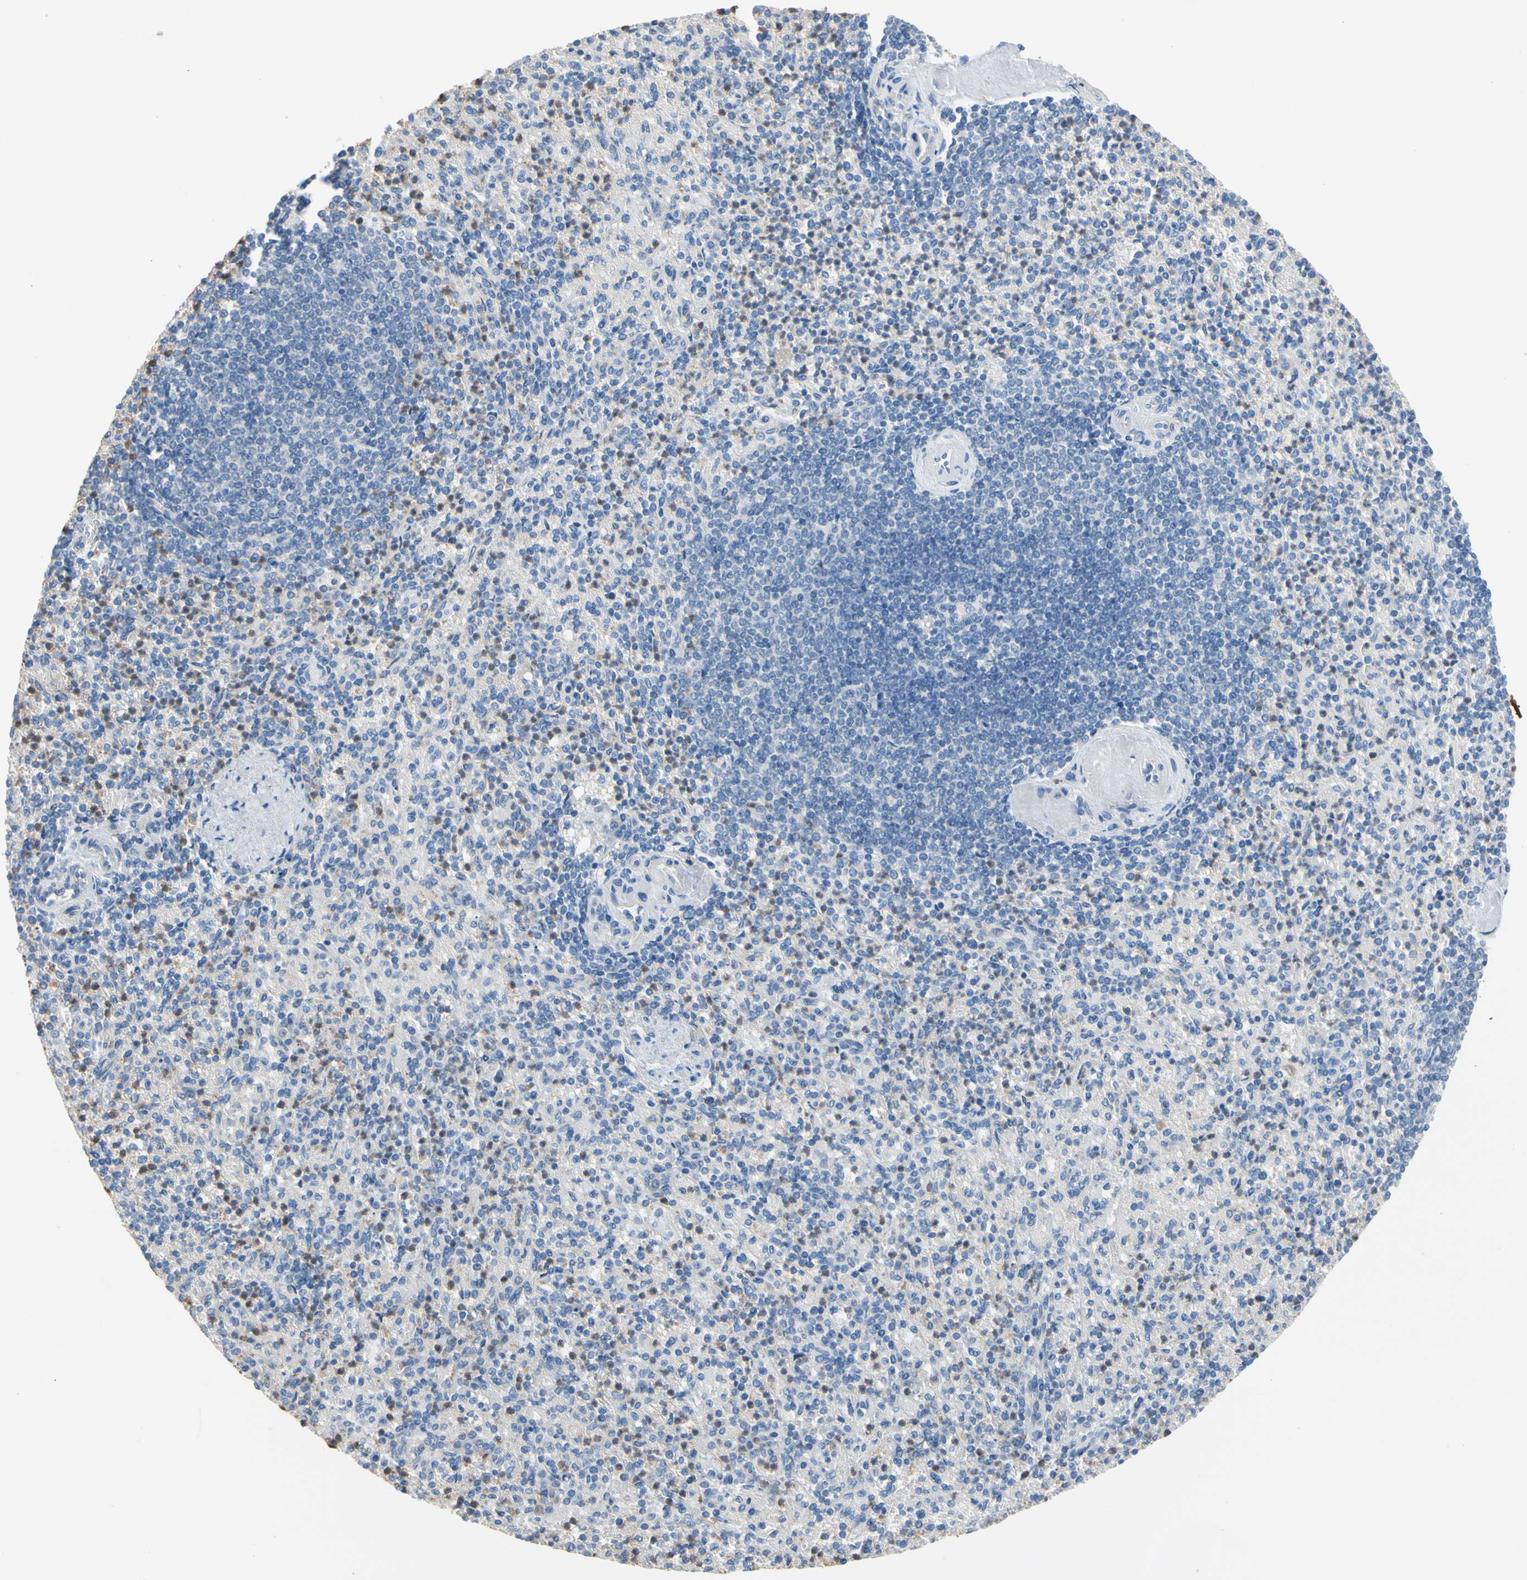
{"staining": {"intensity": "weak", "quantity": "<25%", "location": "cytoplasmic/membranous,nuclear"}, "tissue": "spleen", "cell_type": "Cells in red pulp", "image_type": "normal", "snomed": [{"axis": "morphology", "description": "Normal tissue, NOS"}, {"axis": "topography", "description": "Spleen"}], "caption": "This is a micrograph of immunohistochemistry (IHC) staining of normal spleen, which shows no expression in cells in red pulp. (DAB (3,3'-diaminobenzidine) immunohistochemistry with hematoxylin counter stain).", "gene": "BBOX1", "patient": {"sex": "female", "age": 74}}